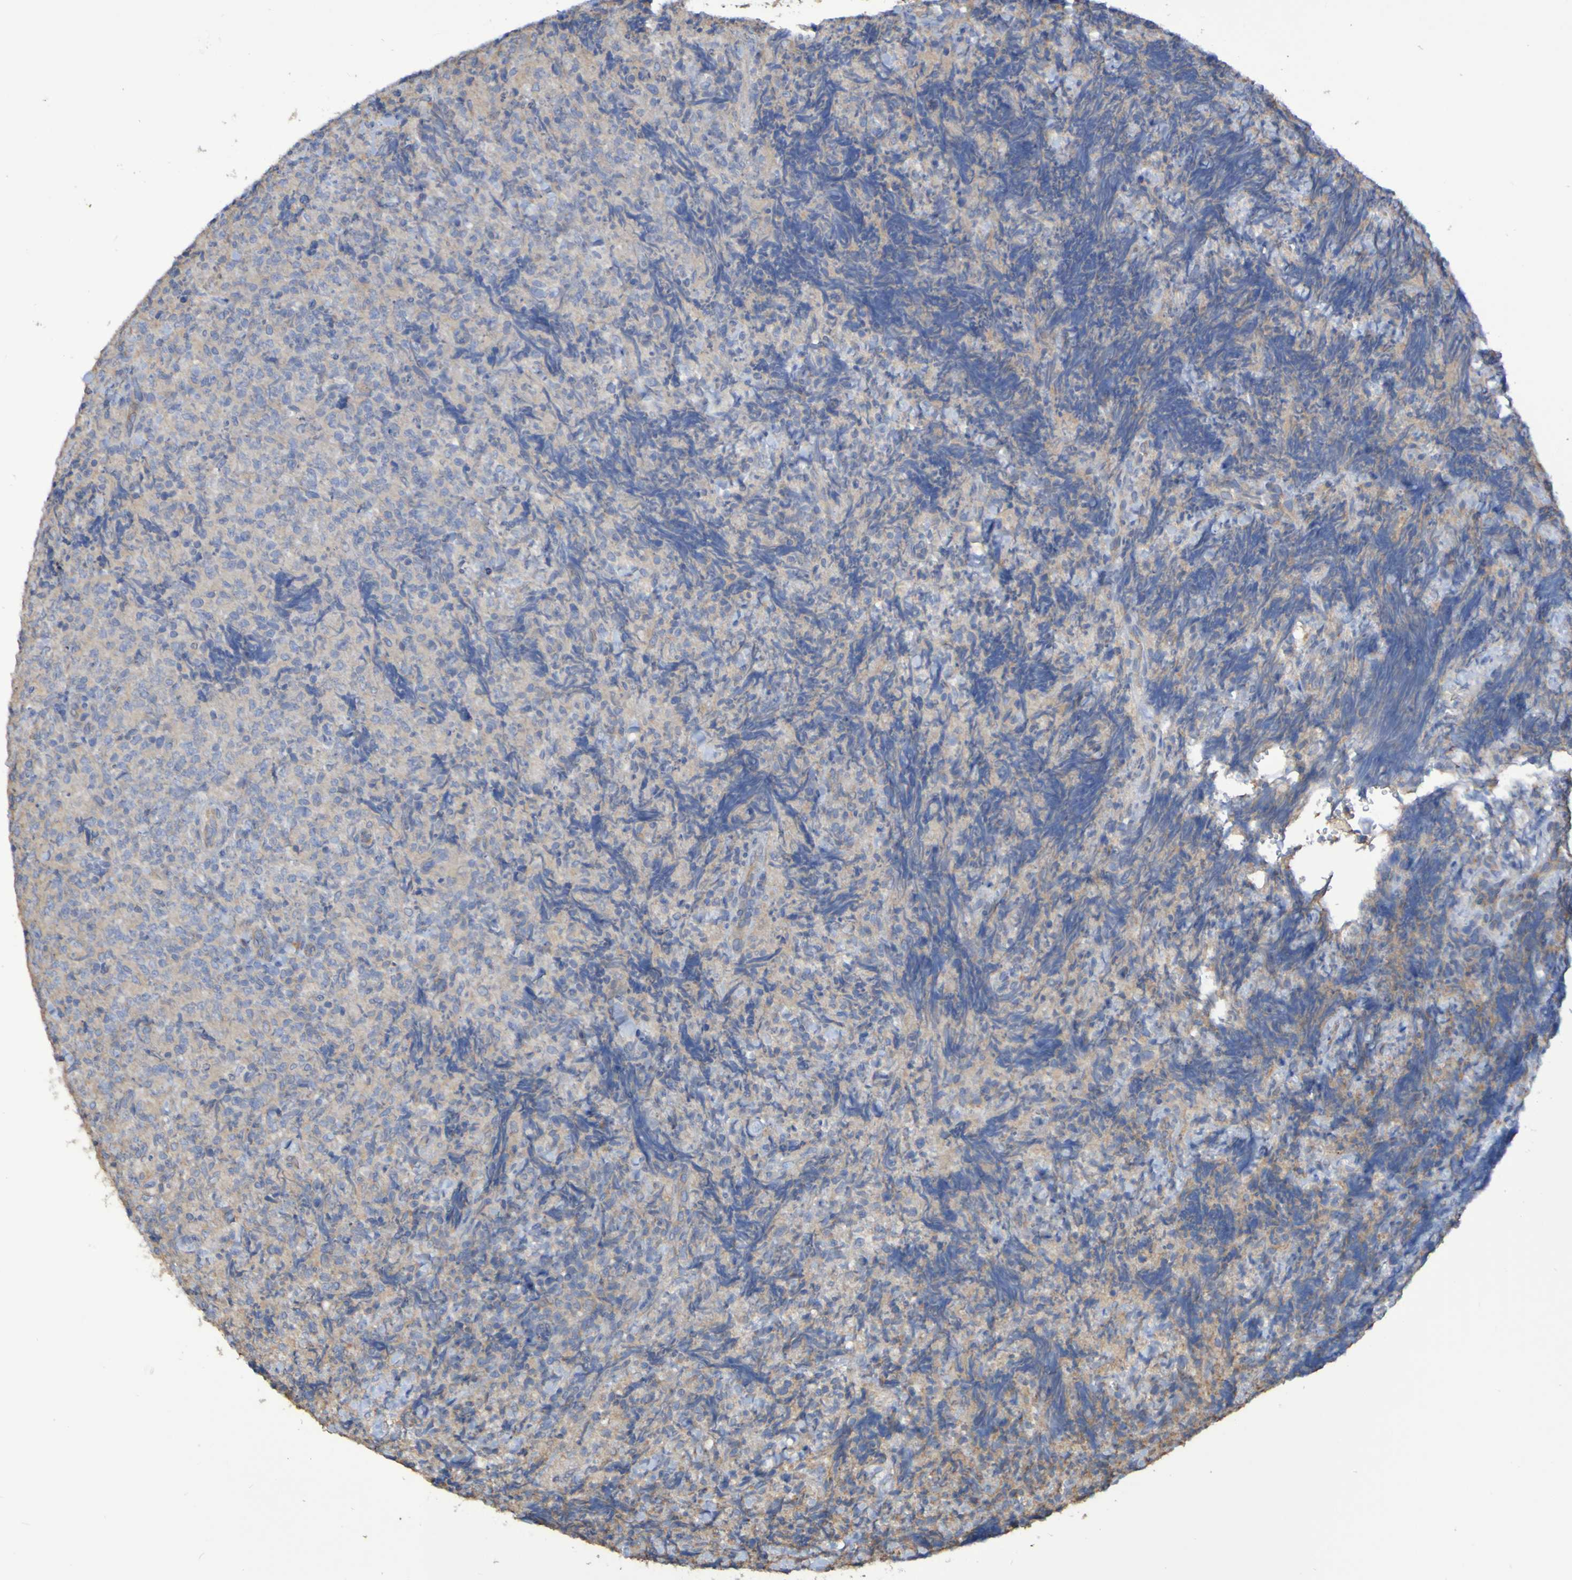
{"staining": {"intensity": "negative", "quantity": "none", "location": "none"}, "tissue": "lymphoma", "cell_type": "Tumor cells", "image_type": "cancer", "snomed": [{"axis": "morphology", "description": "Malignant lymphoma, non-Hodgkin's type, High grade"}, {"axis": "topography", "description": "Tonsil"}], "caption": "Tumor cells are negative for protein expression in human lymphoma. (DAB IHC, high magnification).", "gene": "SYNJ1", "patient": {"sex": "female", "age": 36}}